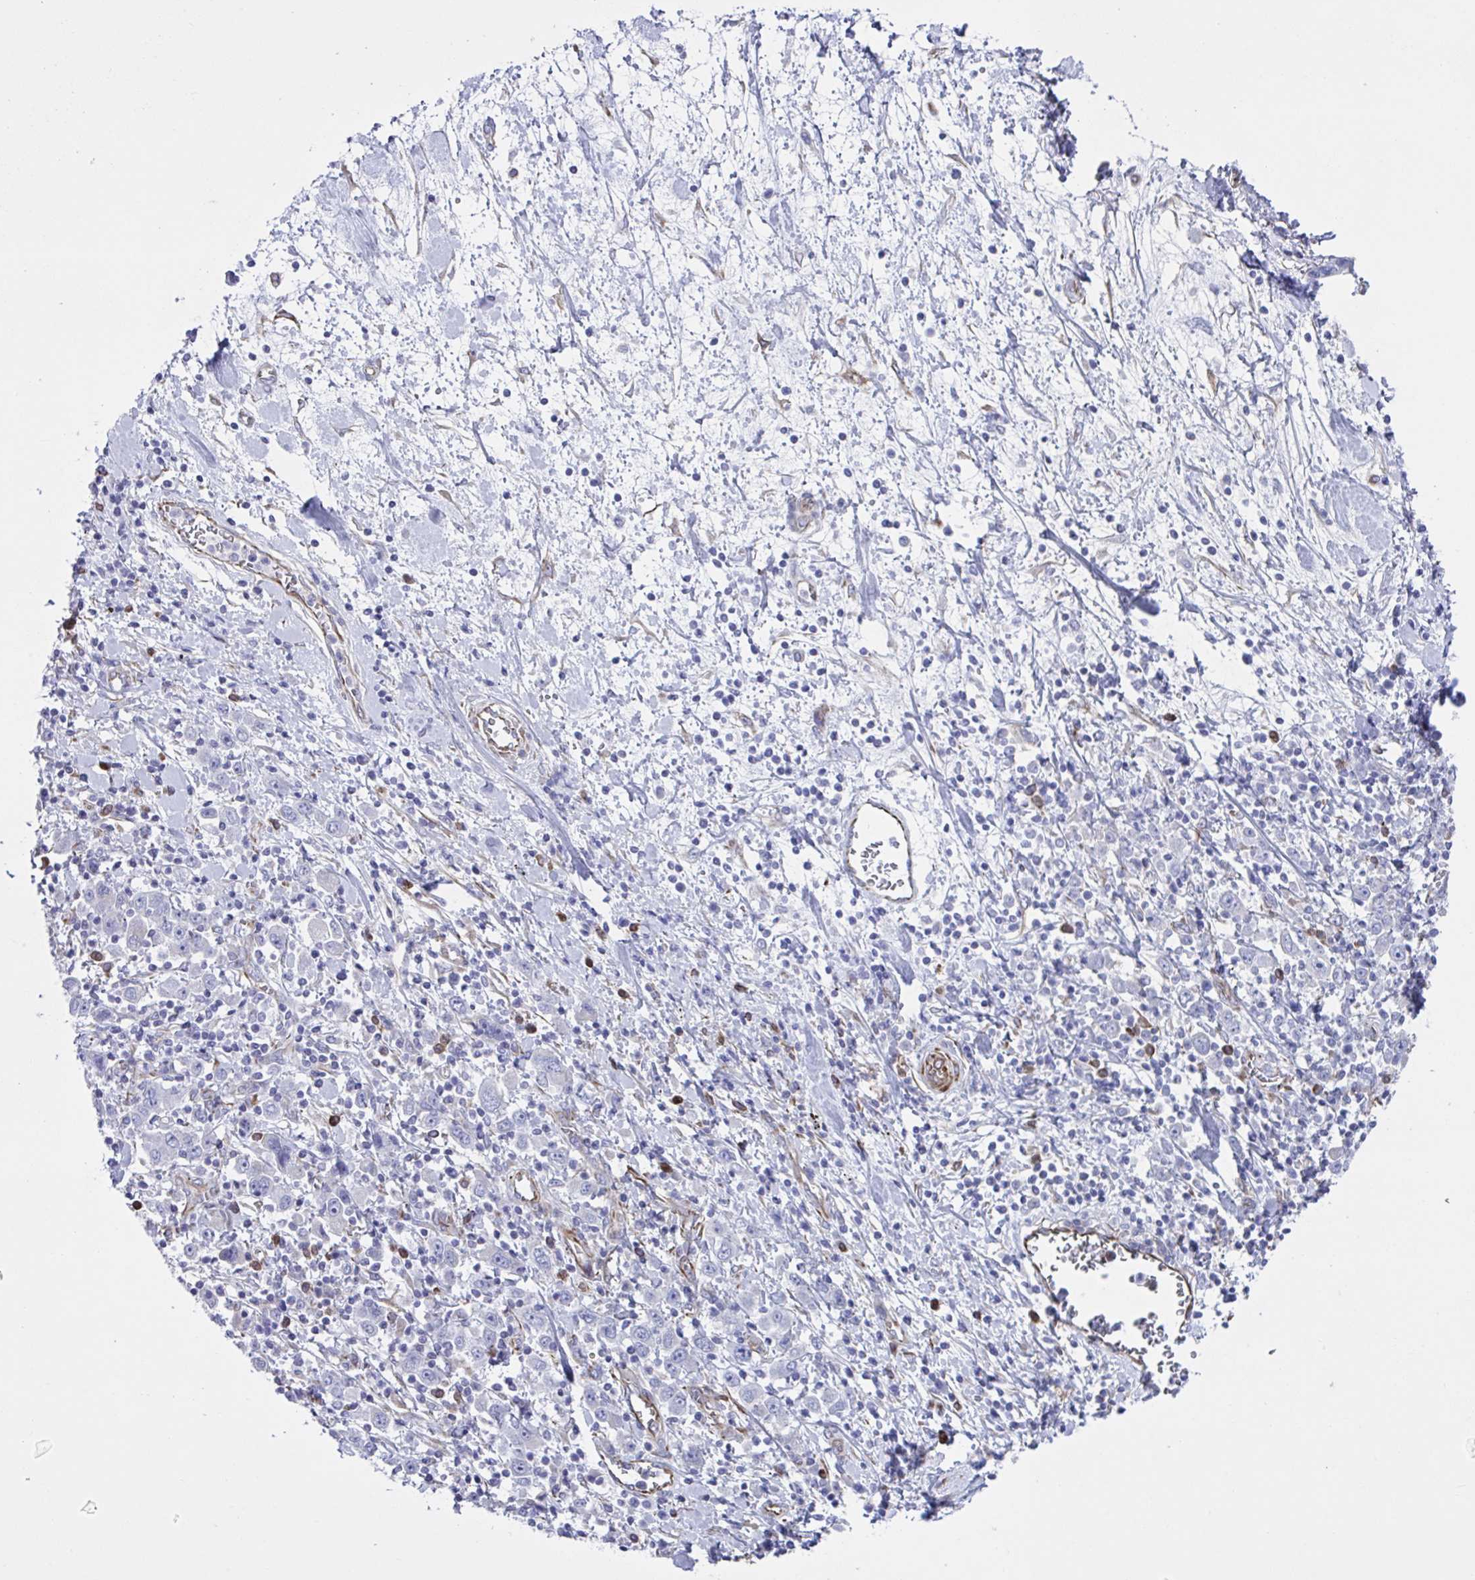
{"staining": {"intensity": "negative", "quantity": "none", "location": "none"}, "tissue": "stomach cancer", "cell_type": "Tumor cells", "image_type": "cancer", "snomed": [{"axis": "morphology", "description": "Normal tissue, NOS"}, {"axis": "morphology", "description": "Adenocarcinoma, NOS"}, {"axis": "topography", "description": "Stomach, upper"}, {"axis": "topography", "description": "Stomach"}], "caption": "An IHC photomicrograph of stomach adenocarcinoma is shown. There is no staining in tumor cells of stomach adenocarcinoma.", "gene": "TMEM86B", "patient": {"sex": "male", "age": 59}}